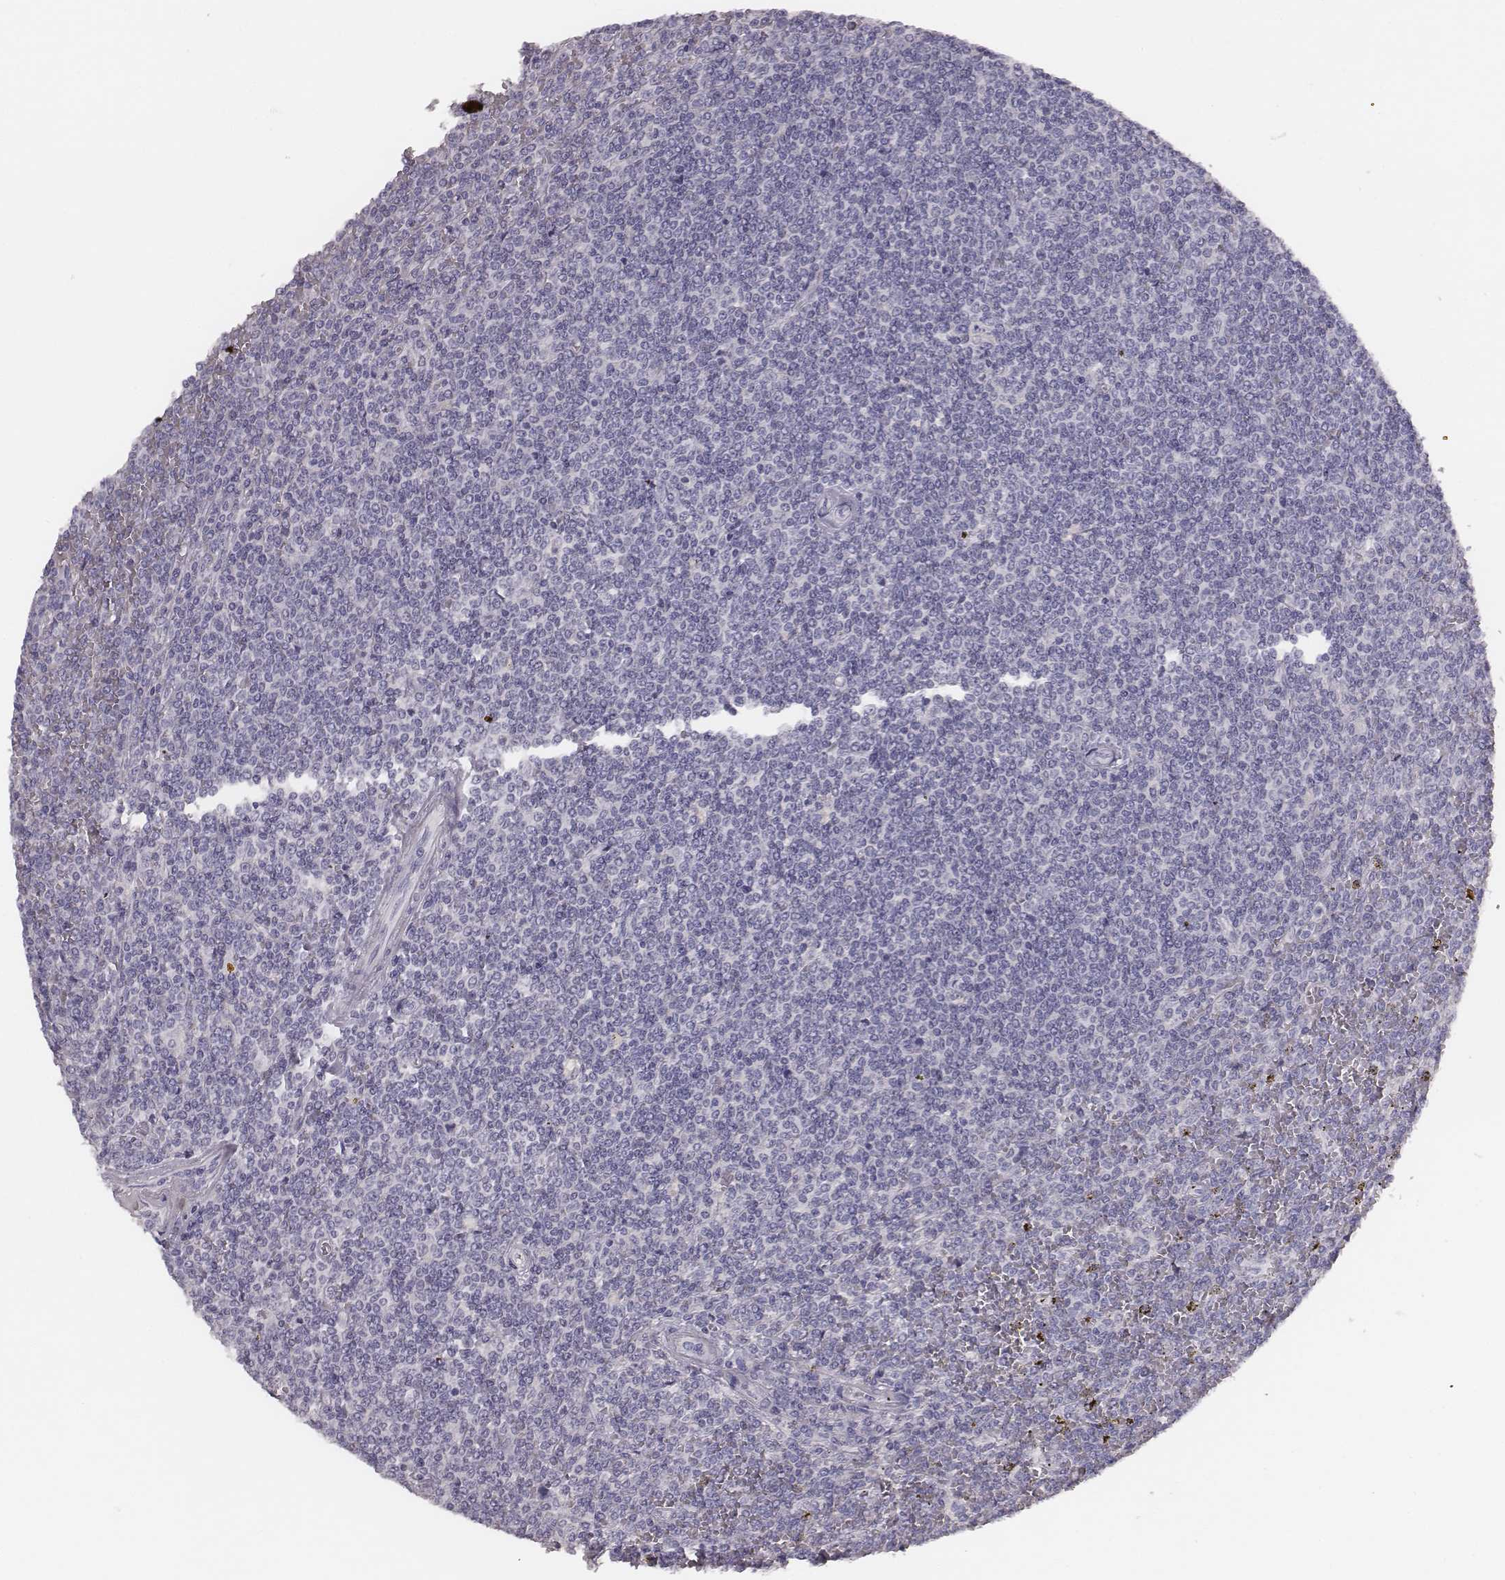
{"staining": {"intensity": "negative", "quantity": "none", "location": "none"}, "tissue": "lymphoma", "cell_type": "Tumor cells", "image_type": "cancer", "snomed": [{"axis": "morphology", "description": "Malignant lymphoma, non-Hodgkin's type, Low grade"}, {"axis": "topography", "description": "Spleen"}], "caption": "Photomicrograph shows no significant protein staining in tumor cells of low-grade malignant lymphoma, non-Hodgkin's type.", "gene": "MYH6", "patient": {"sex": "female", "age": 19}}